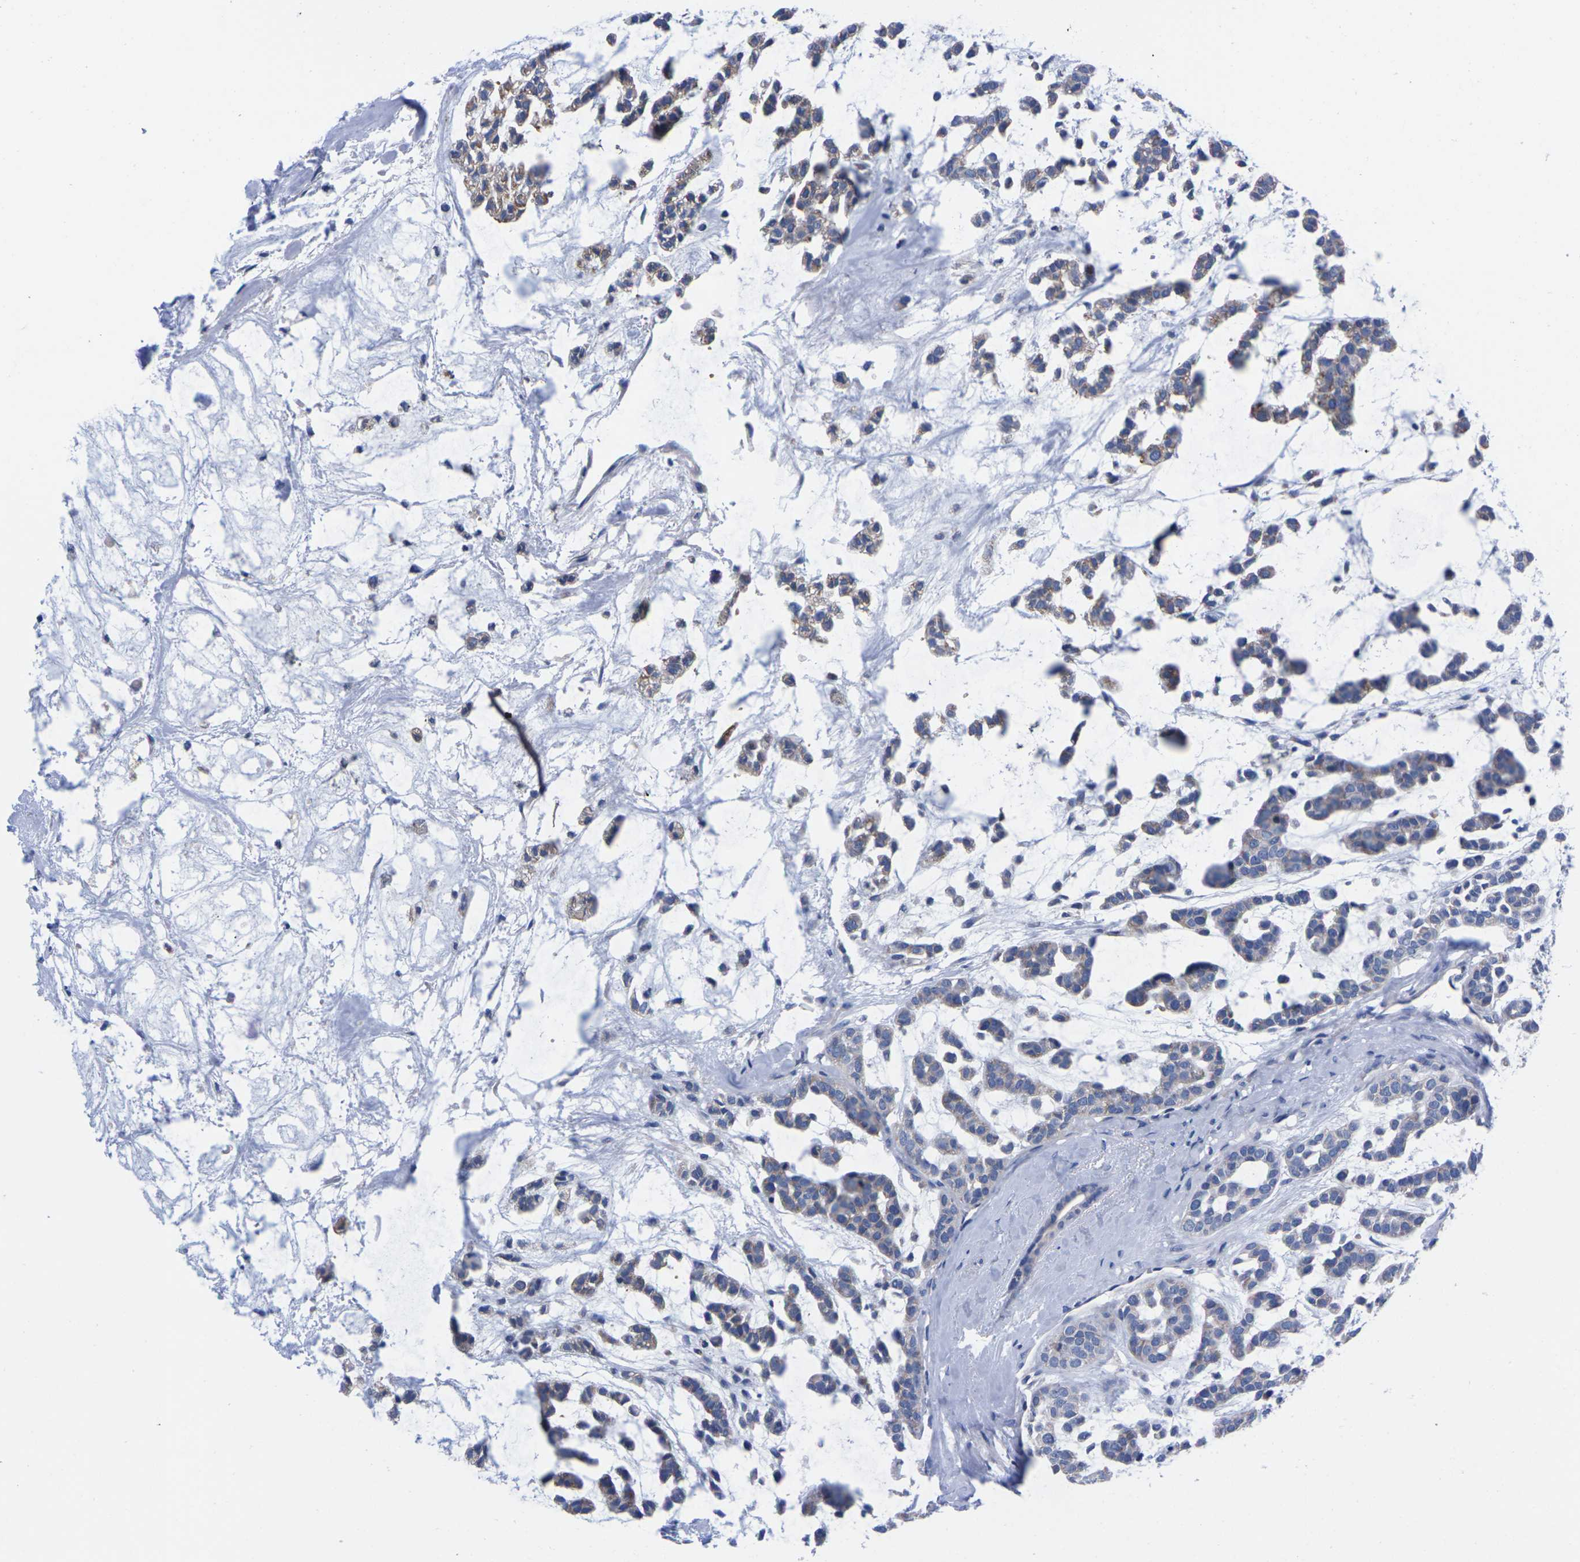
{"staining": {"intensity": "moderate", "quantity": "25%-75%", "location": "cytoplasmic/membranous"}, "tissue": "head and neck cancer", "cell_type": "Tumor cells", "image_type": "cancer", "snomed": [{"axis": "morphology", "description": "Adenocarcinoma, NOS"}, {"axis": "morphology", "description": "Adenoma, NOS"}, {"axis": "topography", "description": "Head-Neck"}], "caption": "This is an image of IHC staining of head and neck cancer, which shows moderate staining in the cytoplasmic/membranous of tumor cells.", "gene": "FAM210A", "patient": {"sex": "female", "age": 55}}